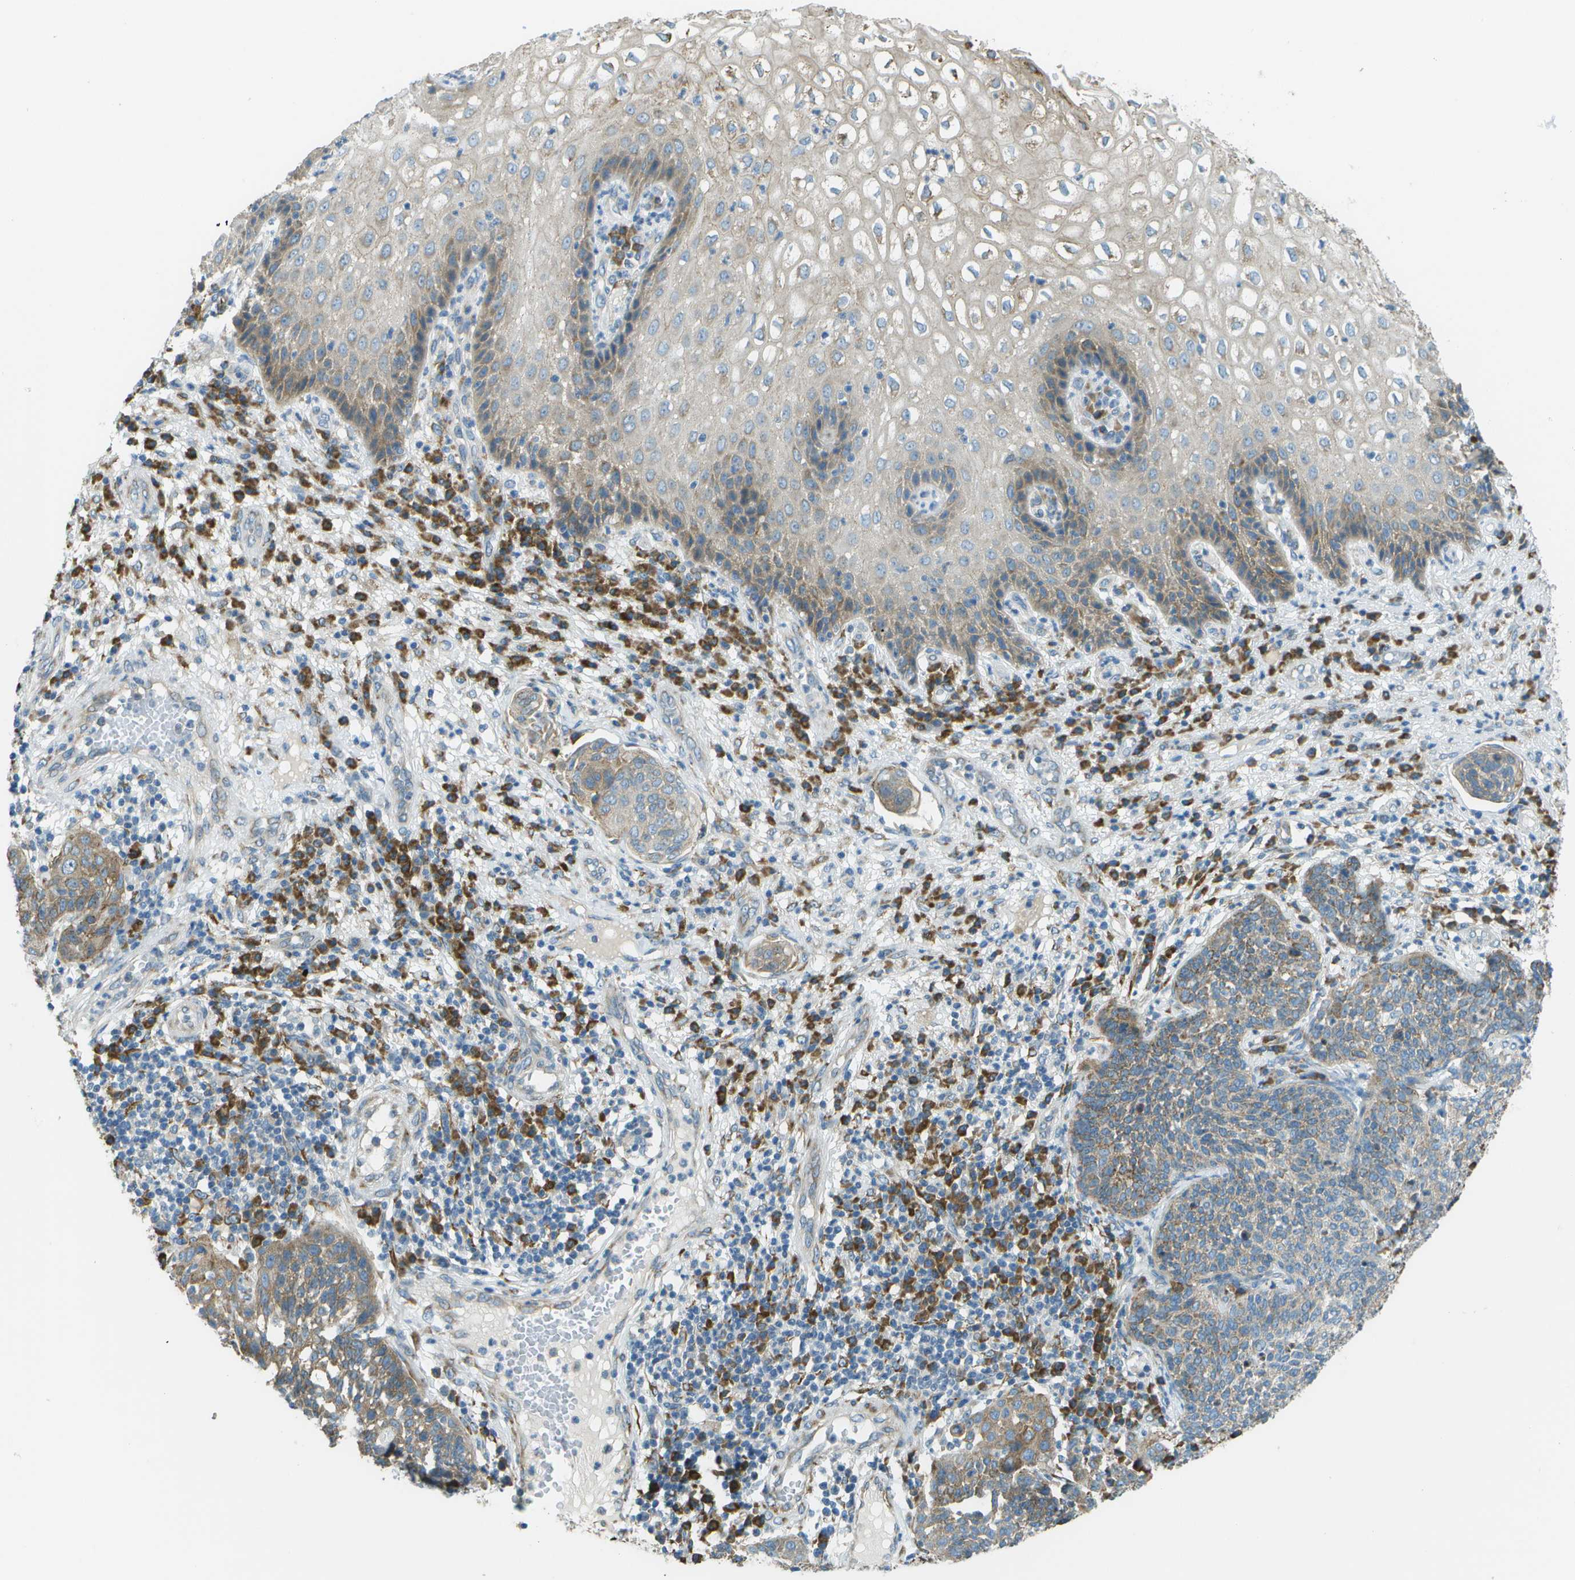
{"staining": {"intensity": "weak", "quantity": "25%-75%", "location": "cytoplasmic/membranous"}, "tissue": "cervical cancer", "cell_type": "Tumor cells", "image_type": "cancer", "snomed": [{"axis": "morphology", "description": "Squamous cell carcinoma, NOS"}, {"axis": "topography", "description": "Cervix"}], "caption": "Immunohistochemical staining of squamous cell carcinoma (cervical) reveals weak cytoplasmic/membranous protein staining in approximately 25%-75% of tumor cells.", "gene": "KCTD3", "patient": {"sex": "female", "age": 34}}